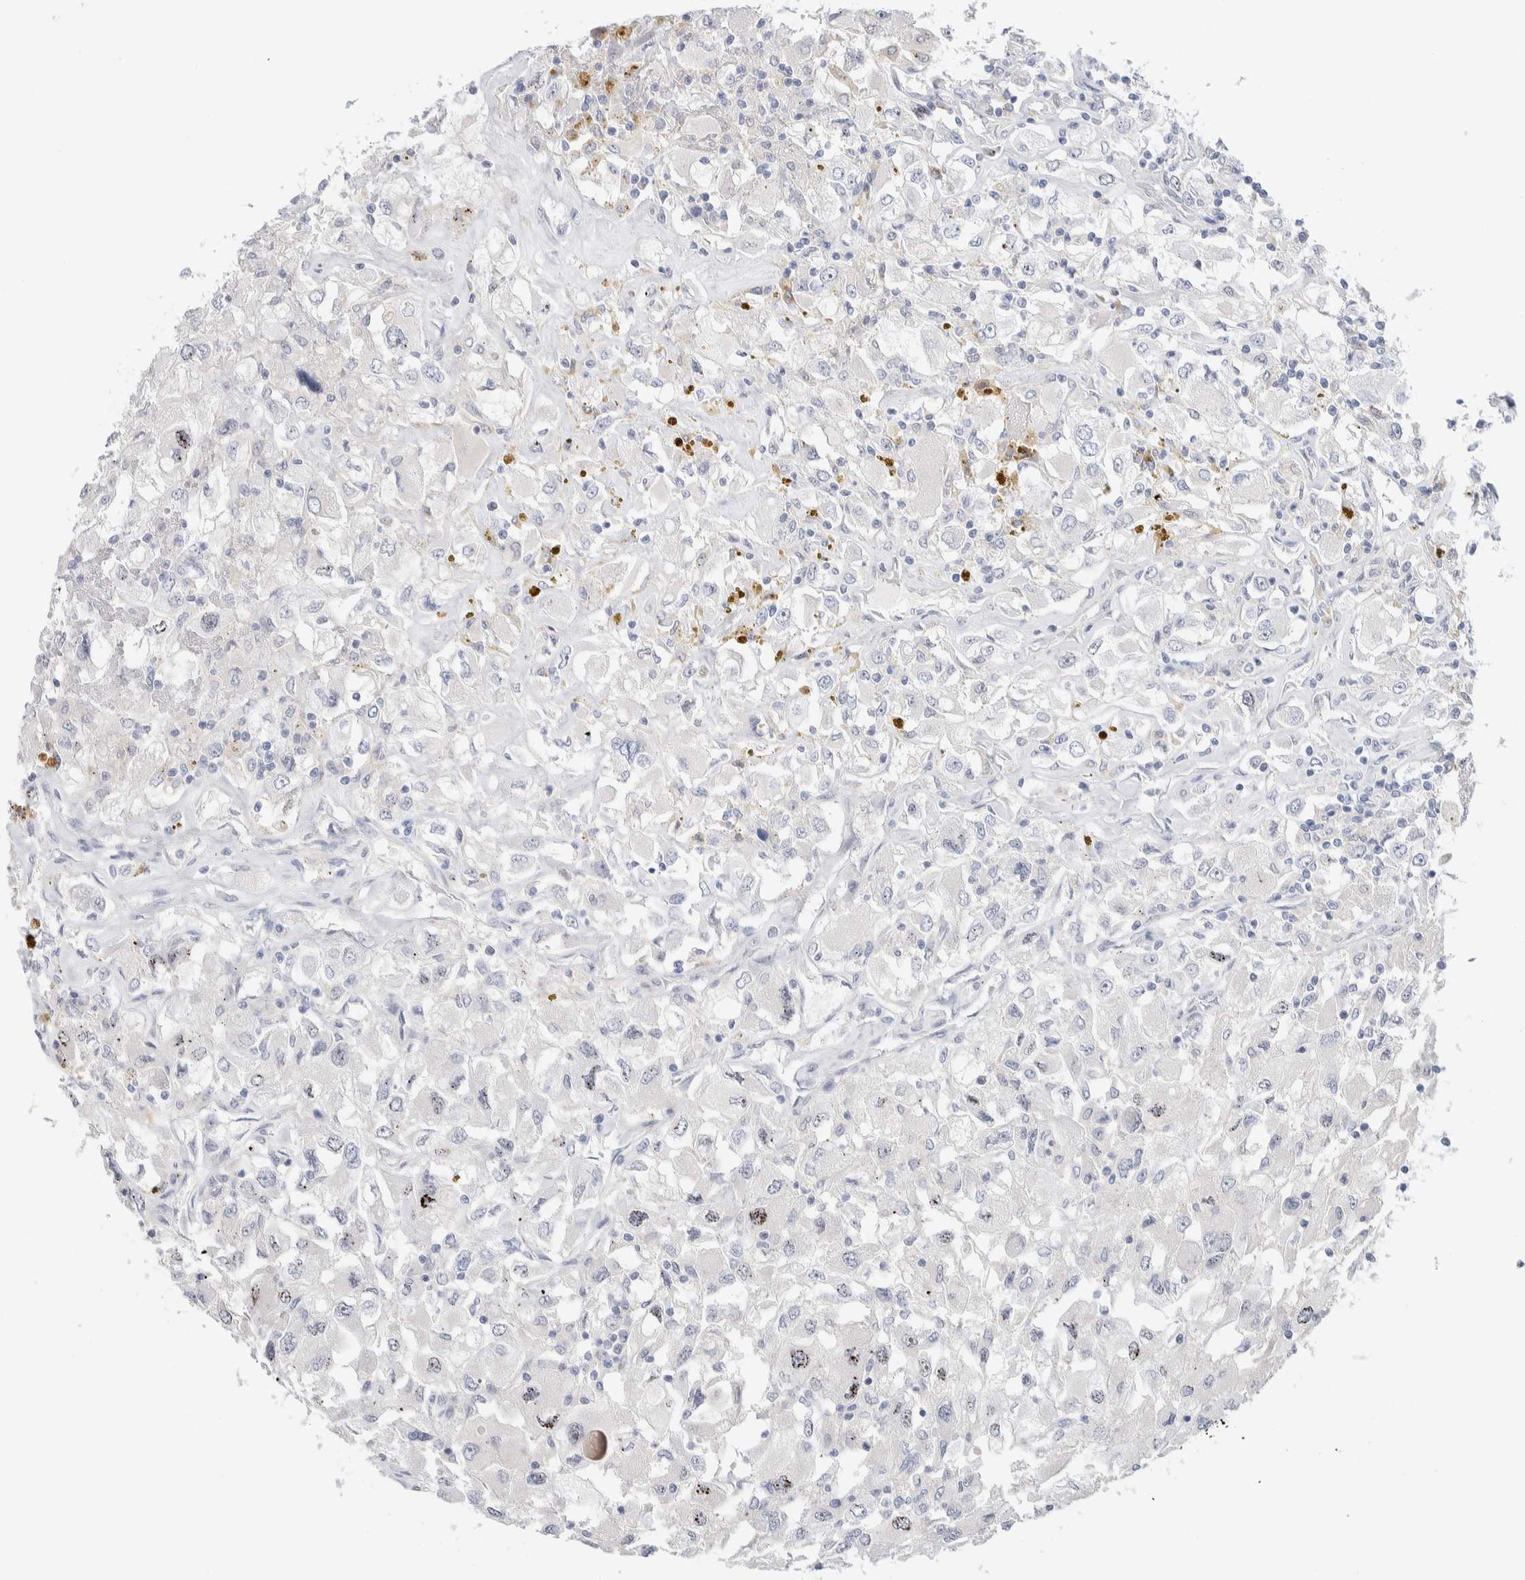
{"staining": {"intensity": "negative", "quantity": "none", "location": "none"}, "tissue": "renal cancer", "cell_type": "Tumor cells", "image_type": "cancer", "snomed": [{"axis": "morphology", "description": "Adenocarcinoma, NOS"}, {"axis": "topography", "description": "Kidney"}], "caption": "IHC histopathology image of neoplastic tissue: adenocarcinoma (renal) stained with DAB (3,3'-diaminobenzidine) shows no significant protein positivity in tumor cells.", "gene": "DNAJB6", "patient": {"sex": "female", "age": 52}}